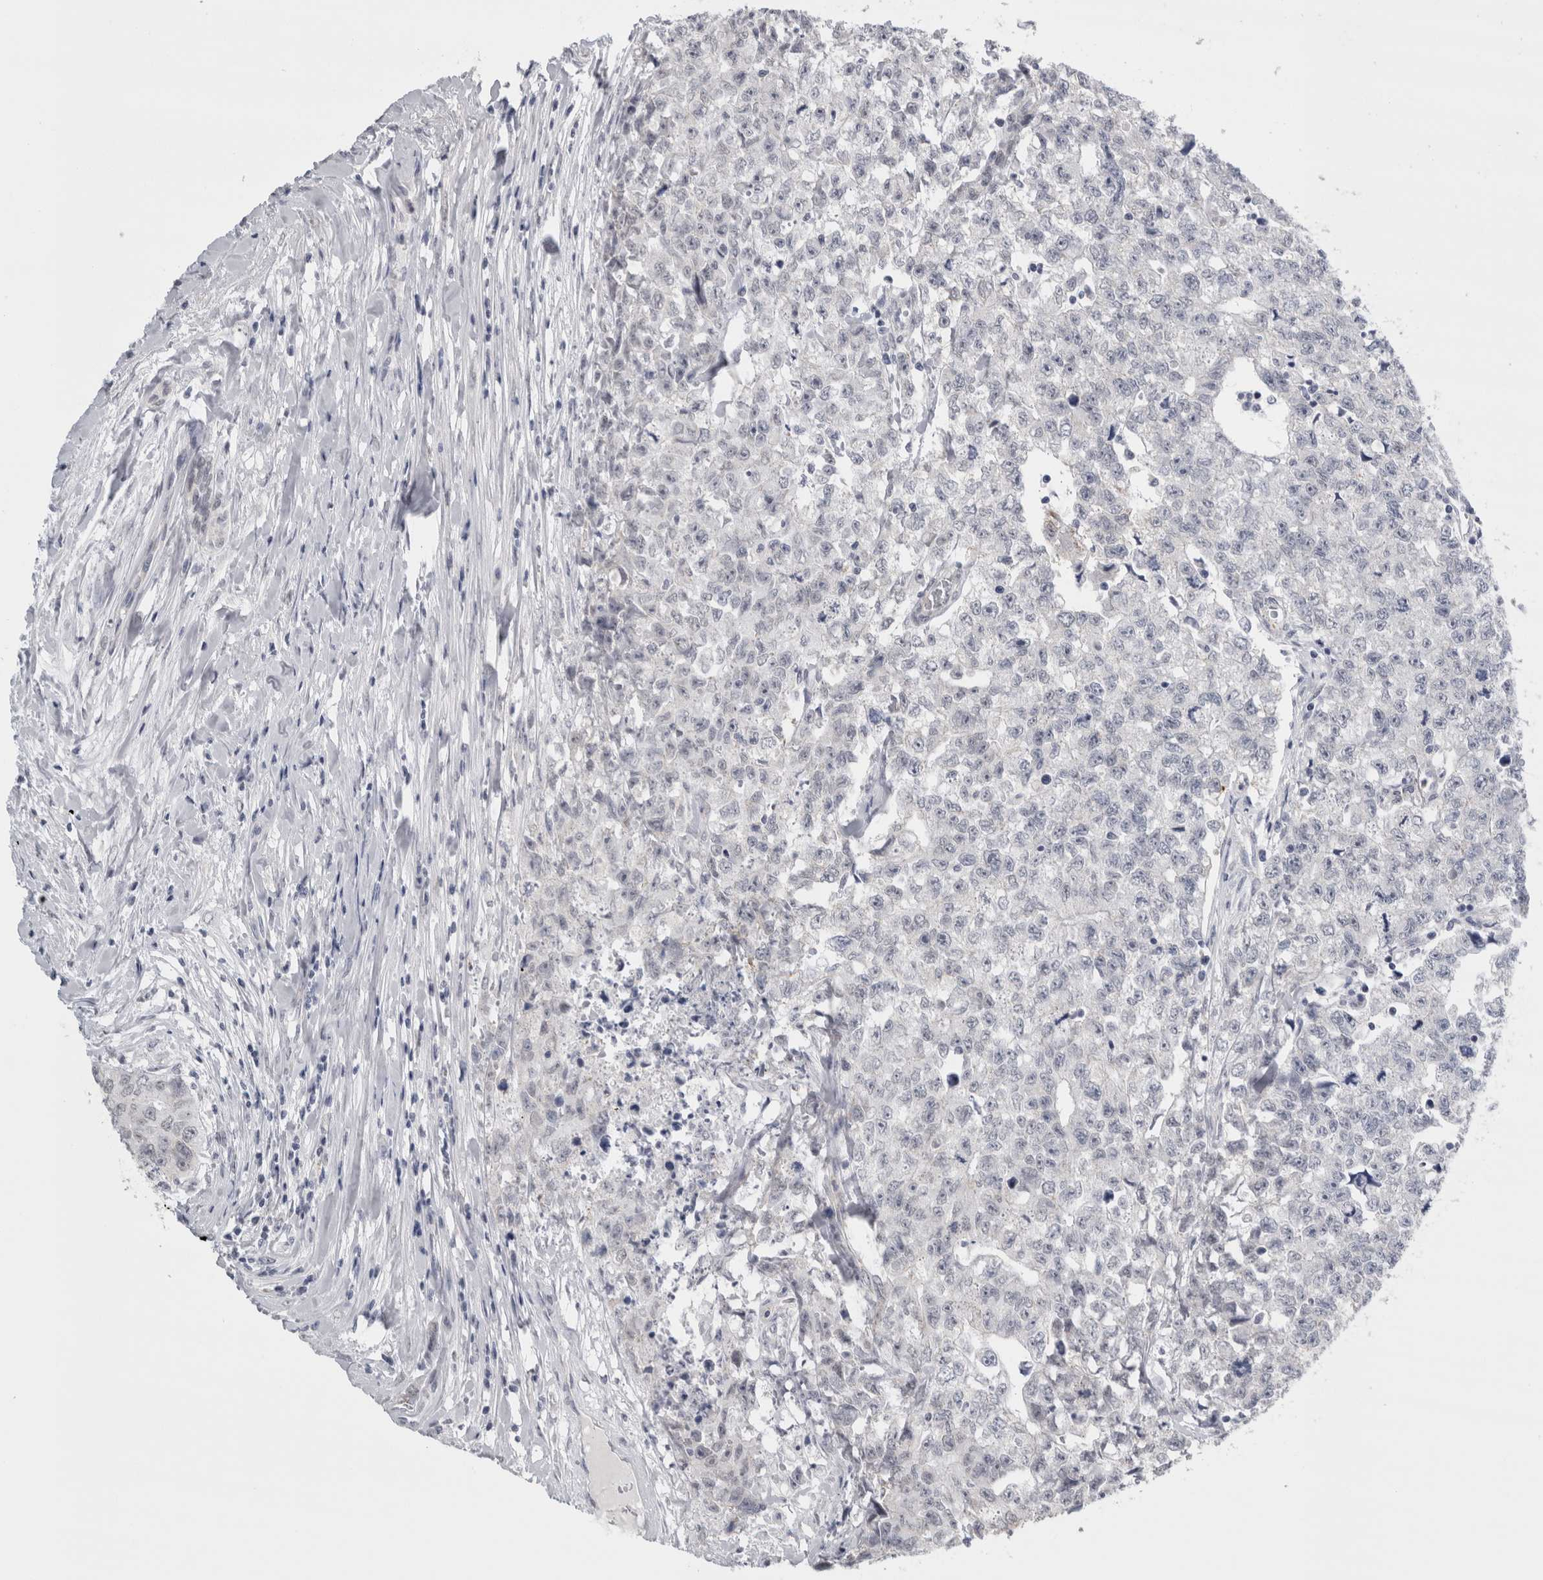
{"staining": {"intensity": "negative", "quantity": "none", "location": "none"}, "tissue": "testis cancer", "cell_type": "Tumor cells", "image_type": "cancer", "snomed": [{"axis": "morphology", "description": "Carcinoma, Embryonal, NOS"}, {"axis": "topography", "description": "Testis"}], "caption": "Immunohistochemistry (IHC) photomicrograph of human testis cancer stained for a protein (brown), which exhibits no staining in tumor cells.", "gene": "PLIN1", "patient": {"sex": "male", "age": 28}}